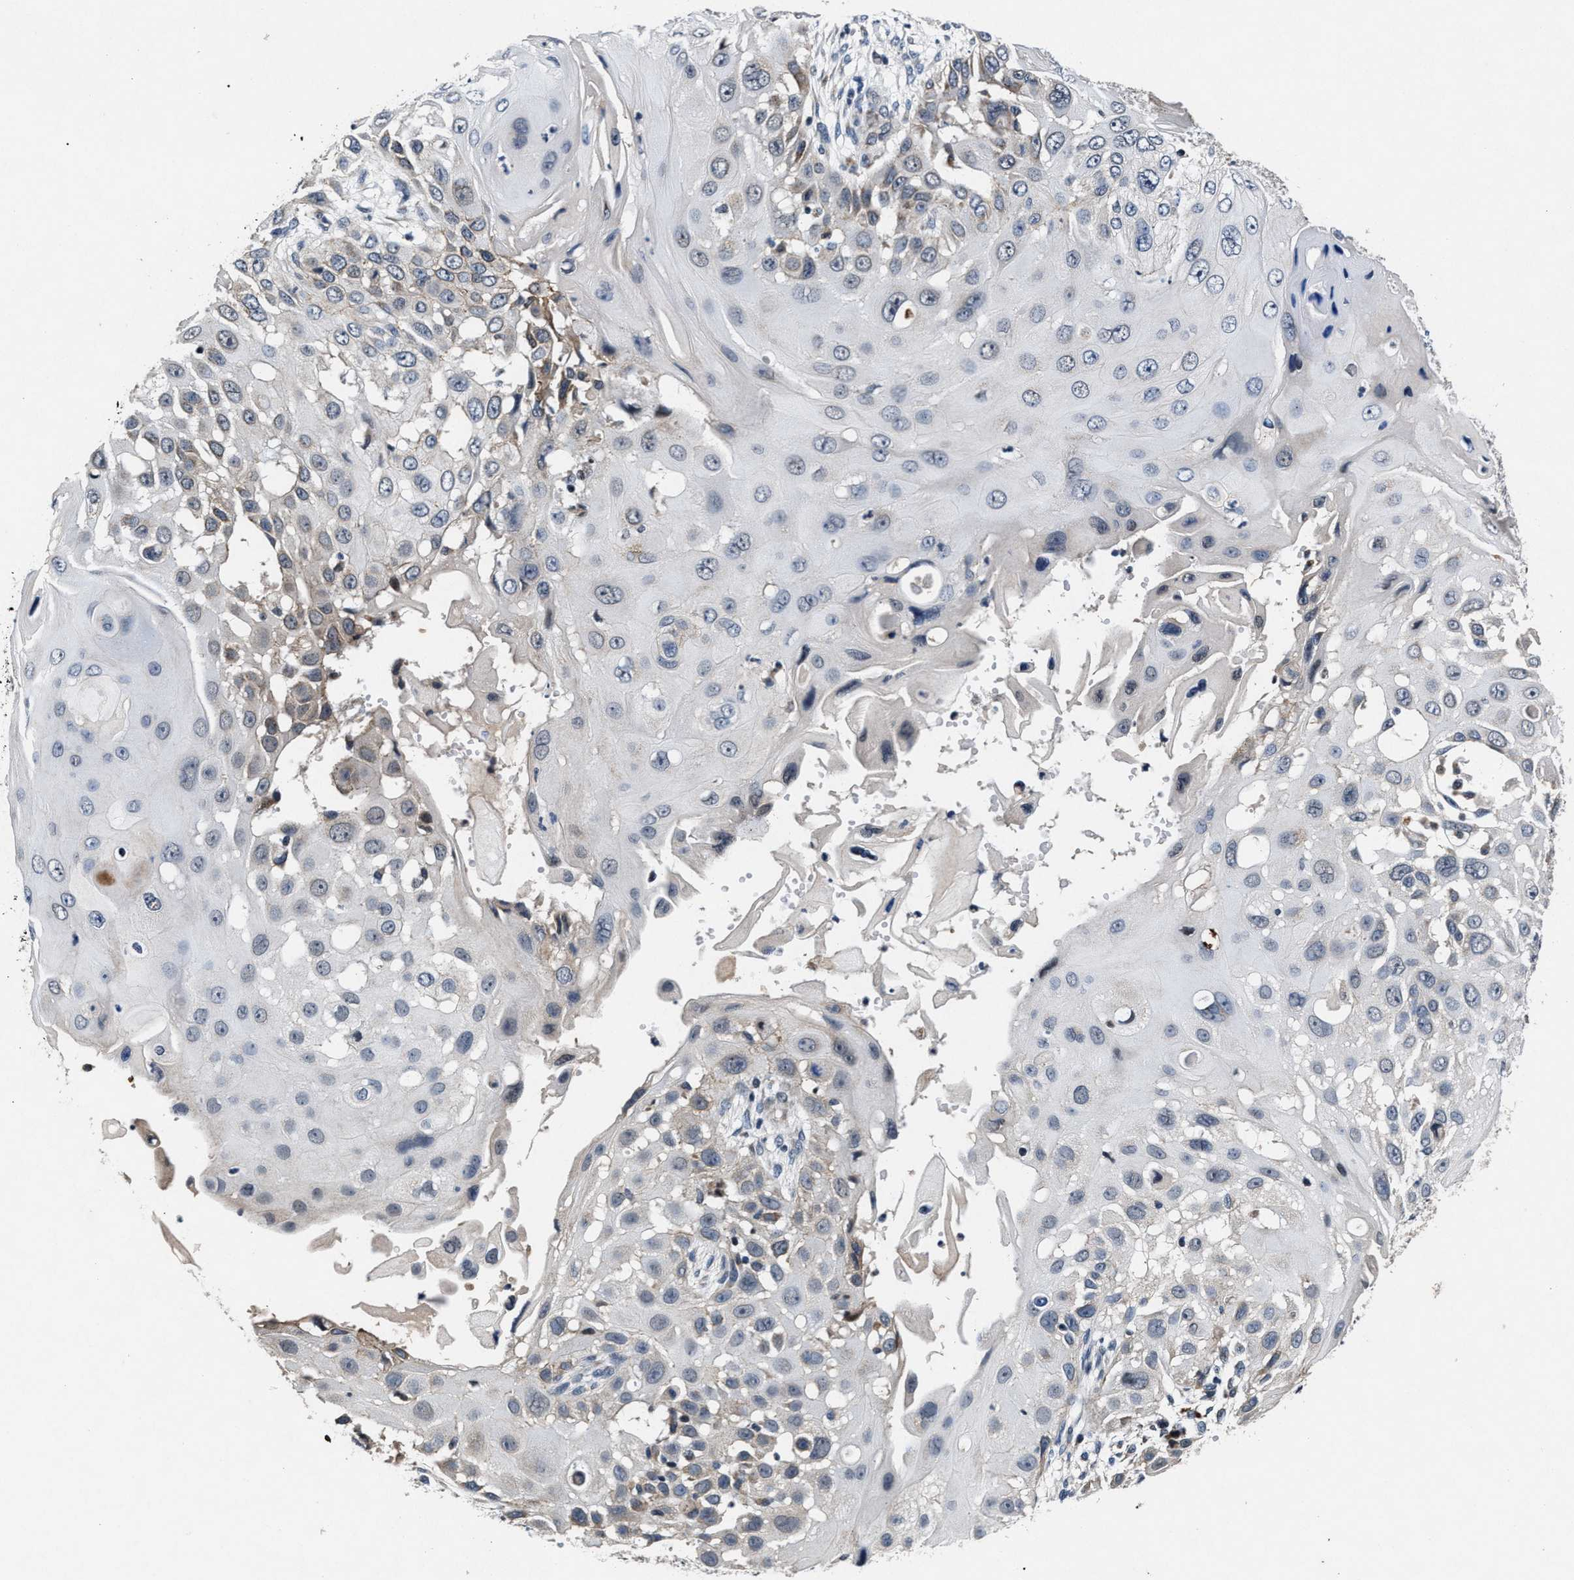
{"staining": {"intensity": "negative", "quantity": "none", "location": "none"}, "tissue": "skin cancer", "cell_type": "Tumor cells", "image_type": "cancer", "snomed": [{"axis": "morphology", "description": "Squamous cell carcinoma, NOS"}, {"axis": "topography", "description": "Skin"}], "caption": "Immunohistochemical staining of squamous cell carcinoma (skin) displays no significant staining in tumor cells.", "gene": "TMEM53", "patient": {"sex": "female", "age": 44}}